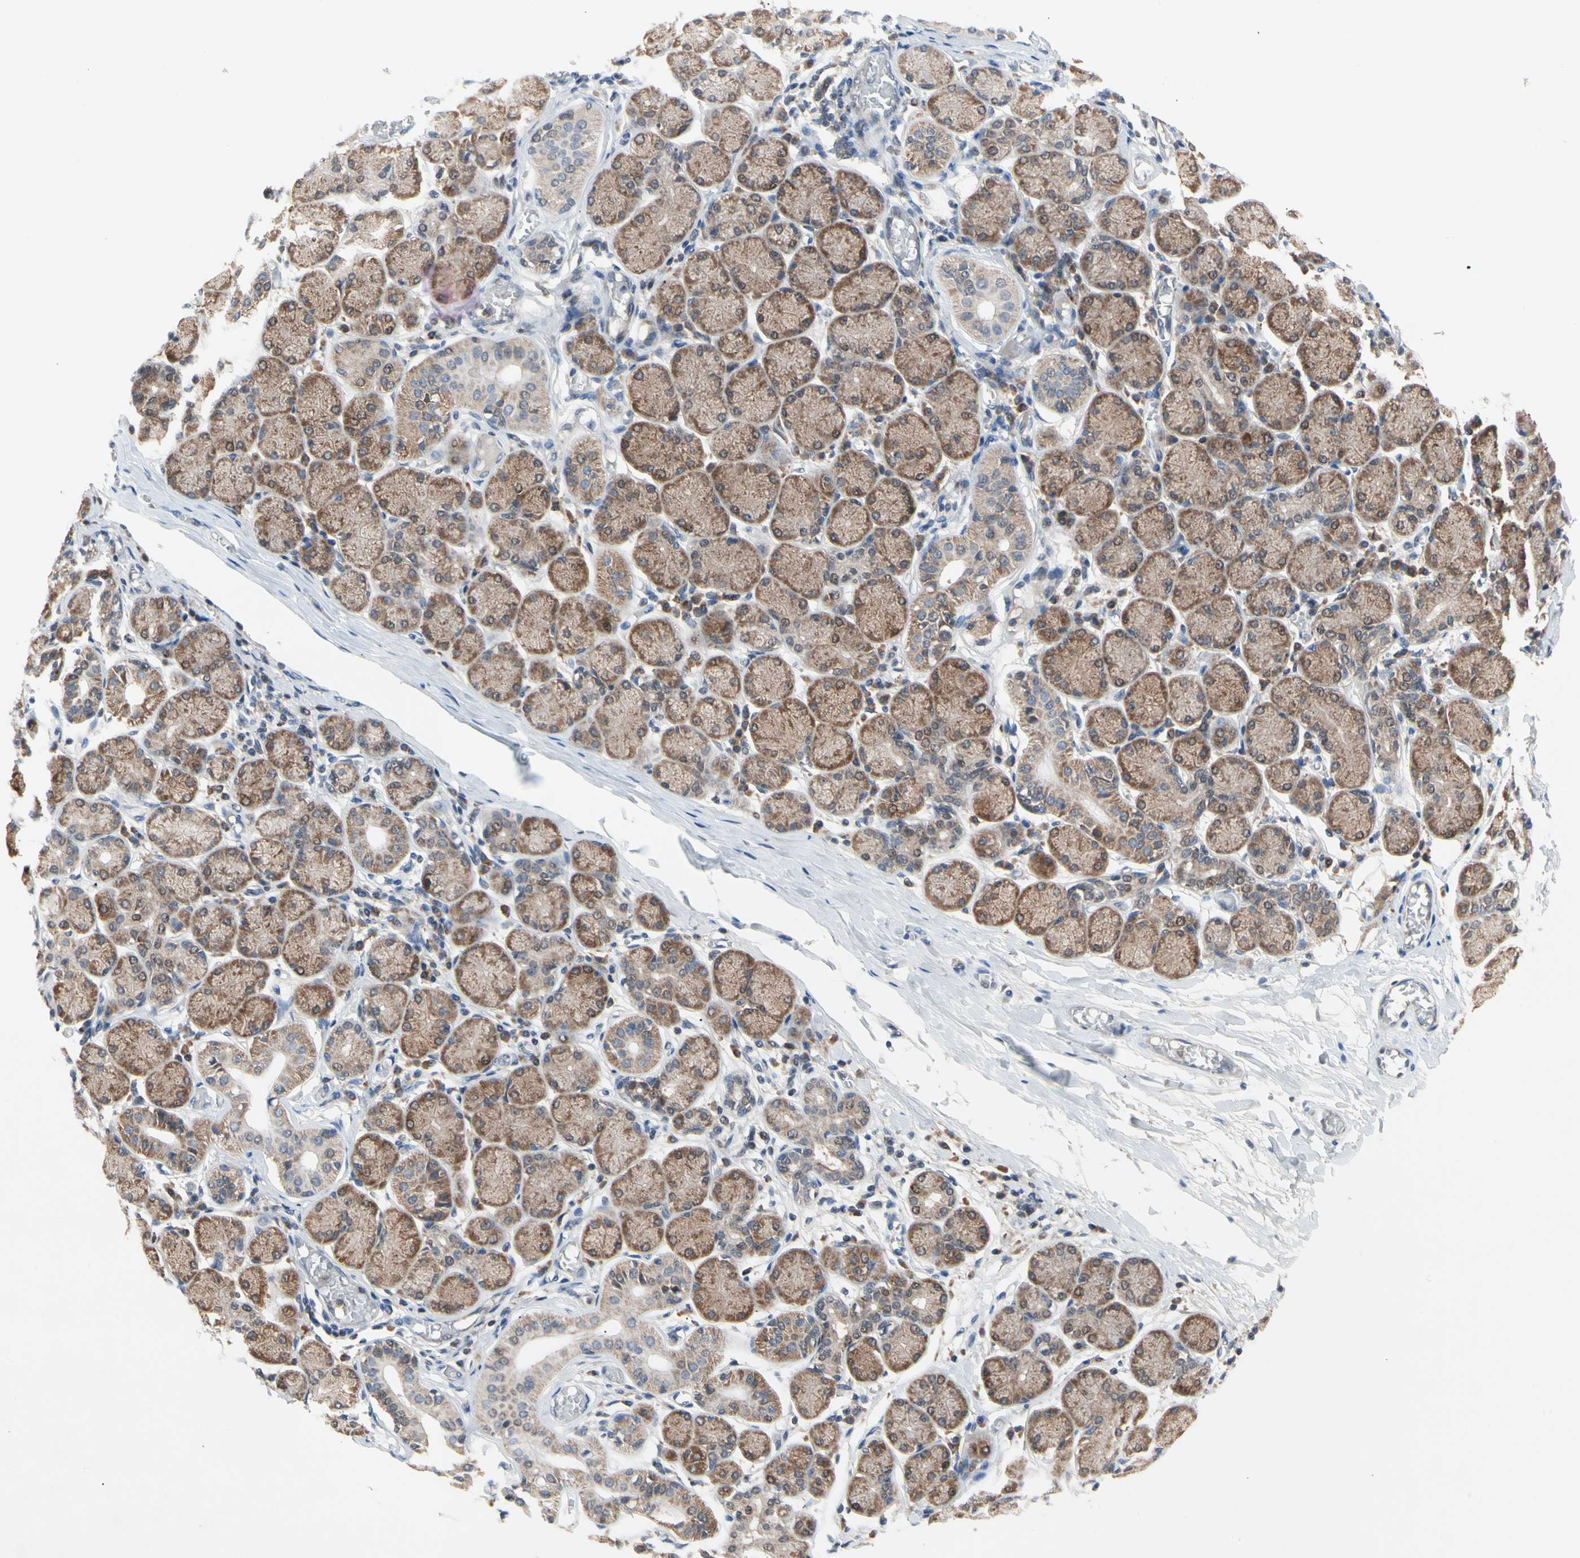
{"staining": {"intensity": "moderate", "quantity": ">75%", "location": "cytoplasmic/membranous"}, "tissue": "salivary gland", "cell_type": "Glandular cells", "image_type": "normal", "snomed": [{"axis": "morphology", "description": "Normal tissue, NOS"}, {"axis": "topography", "description": "Salivary gland"}], "caption": "Immunohistochemical staining of benign salivary gland displays moderate cytoplasmic/membranous protein staining in about >75% of glandular cells.", "gene": "MTHFS", "patient": {"sex": "female", "age": 24}}